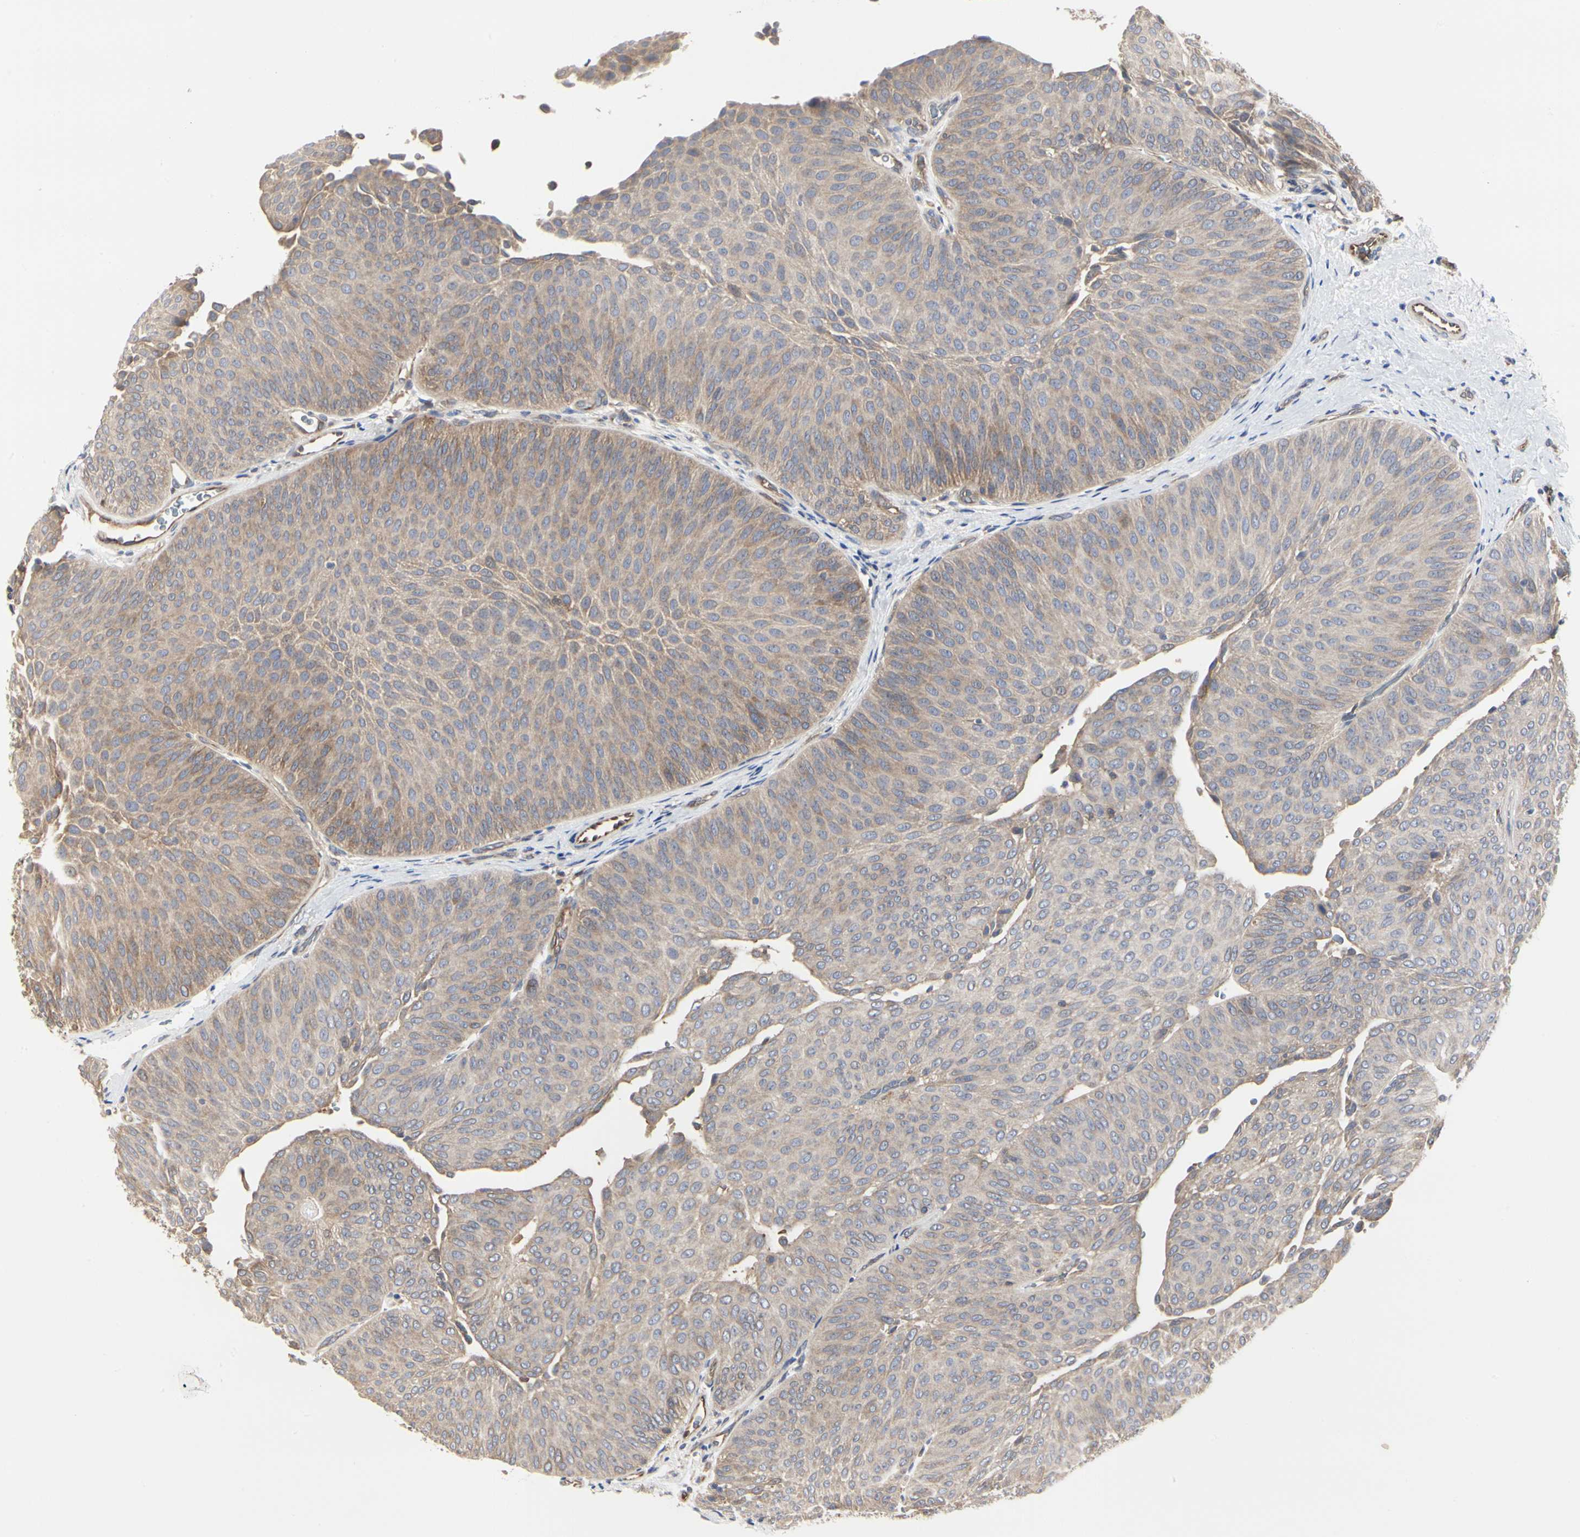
{"staining": {"intensity": "moderate", "quantity": ">75%", "location": "cytoplasmic/membranous"}, "tissue": "urothelial cancer", "cell_type": "Tumor cells", "image_type": "cancer", "snomed": [{"axis": "morphology", "description": "Urothelial carcinoma, Low grade"}, {"axis": "topography", "description": "Urinary bladder"}], "caption": "This micrograph demonstrates IHC staining of urothelial cancer, with medium moderate cytoplasmic/membranous positivity in about >75% of tumor cells.", "gene": "C3orf52", "patient": {"sex": "female", "age": 60}}